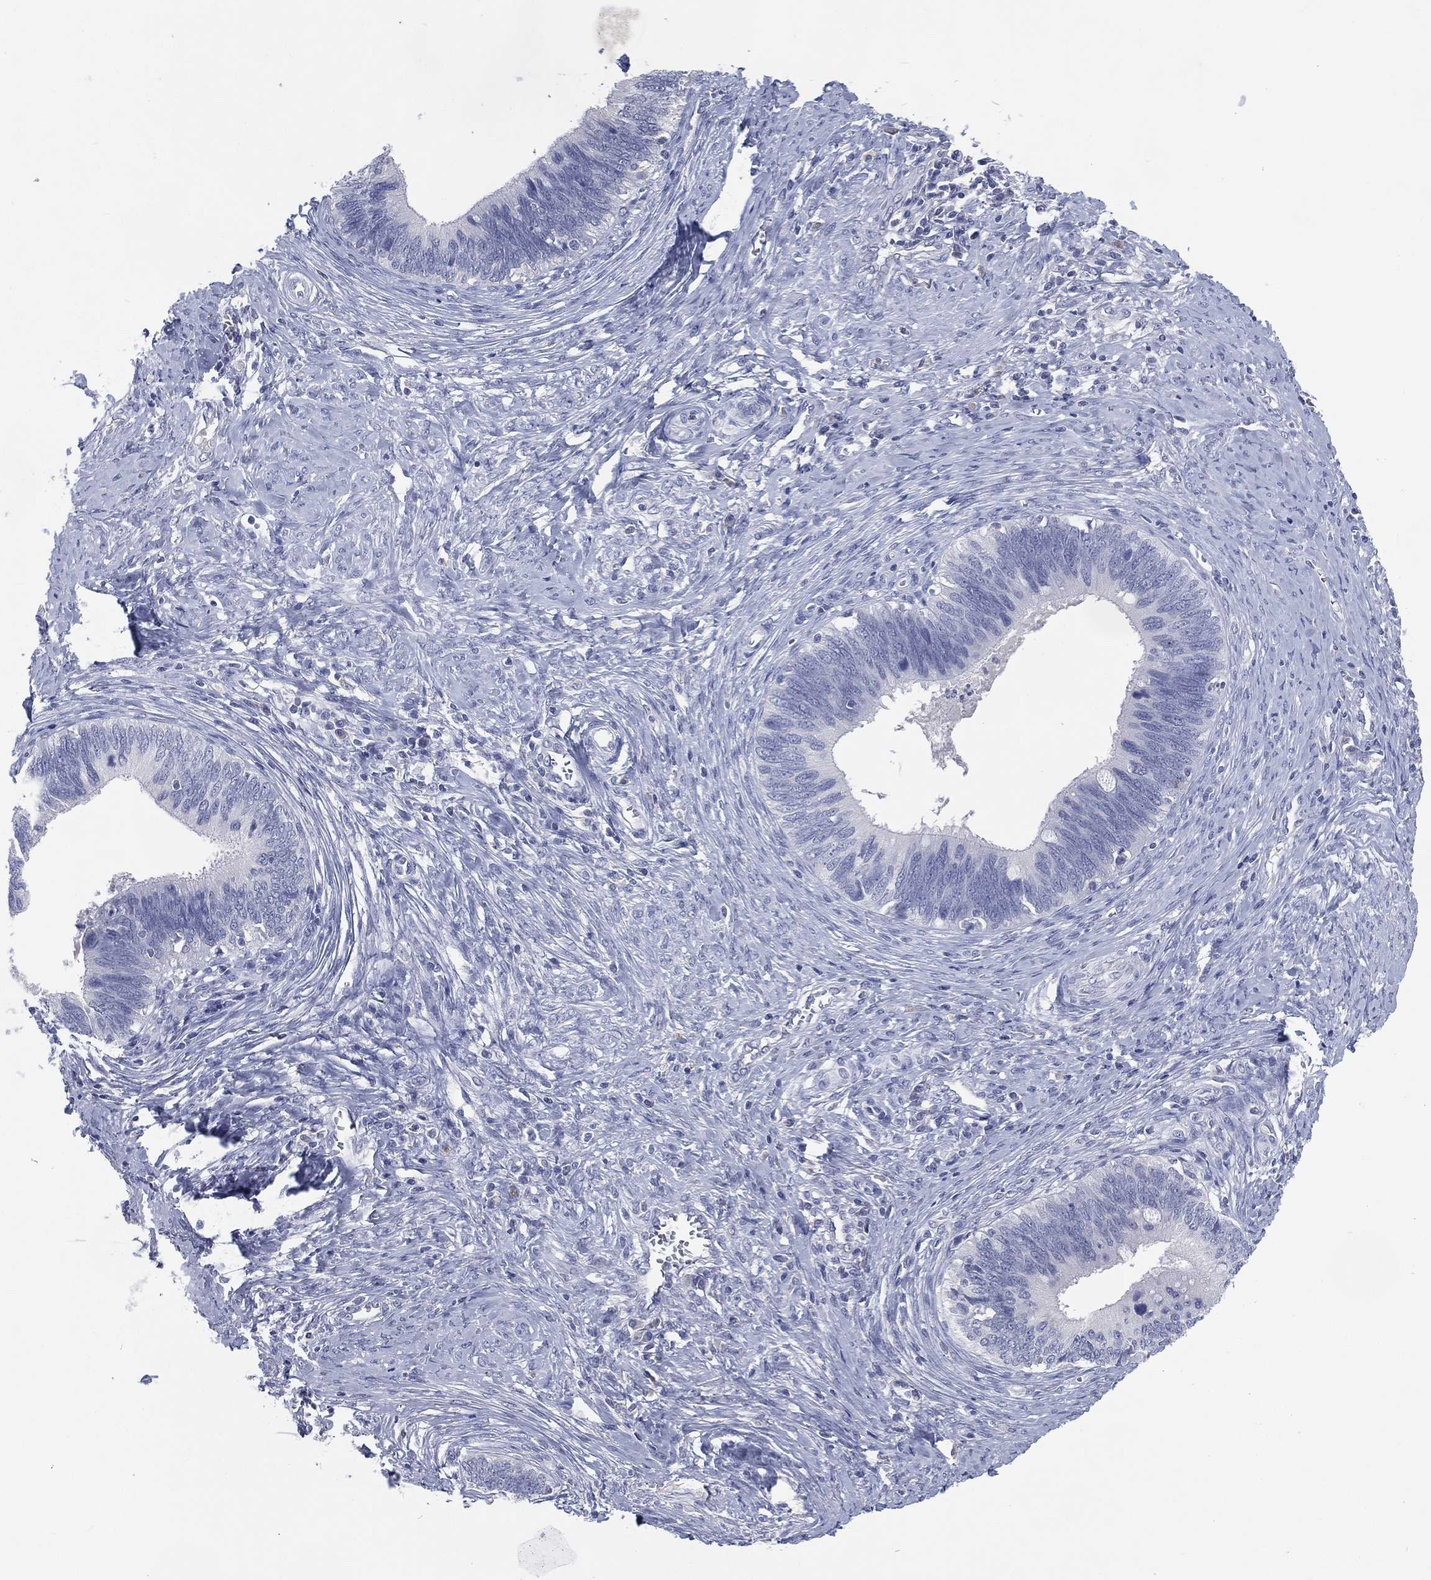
{"staining": {"intensity": "negative", "quantity": "none", "location": "none"}, "tissue": "cervical cancer", "cell_type": "Tumor cells", "image_type": "cancer", "snomed": [{"axis": "morphology", "description": "Adenocarcinoma, NOS"}, {"axis": "topography", "description": "Cervix"}], "caption": "Protein analysis of adenocarcinoma (cervical) exhibits no significant positivity in tumor cells. (DAB (3,3'-diaminobenzidine) immunohistochemistry with hematoxylin counter stain).", "gene": "KRT35", "patient": {"sex": "female", "age": 42}}